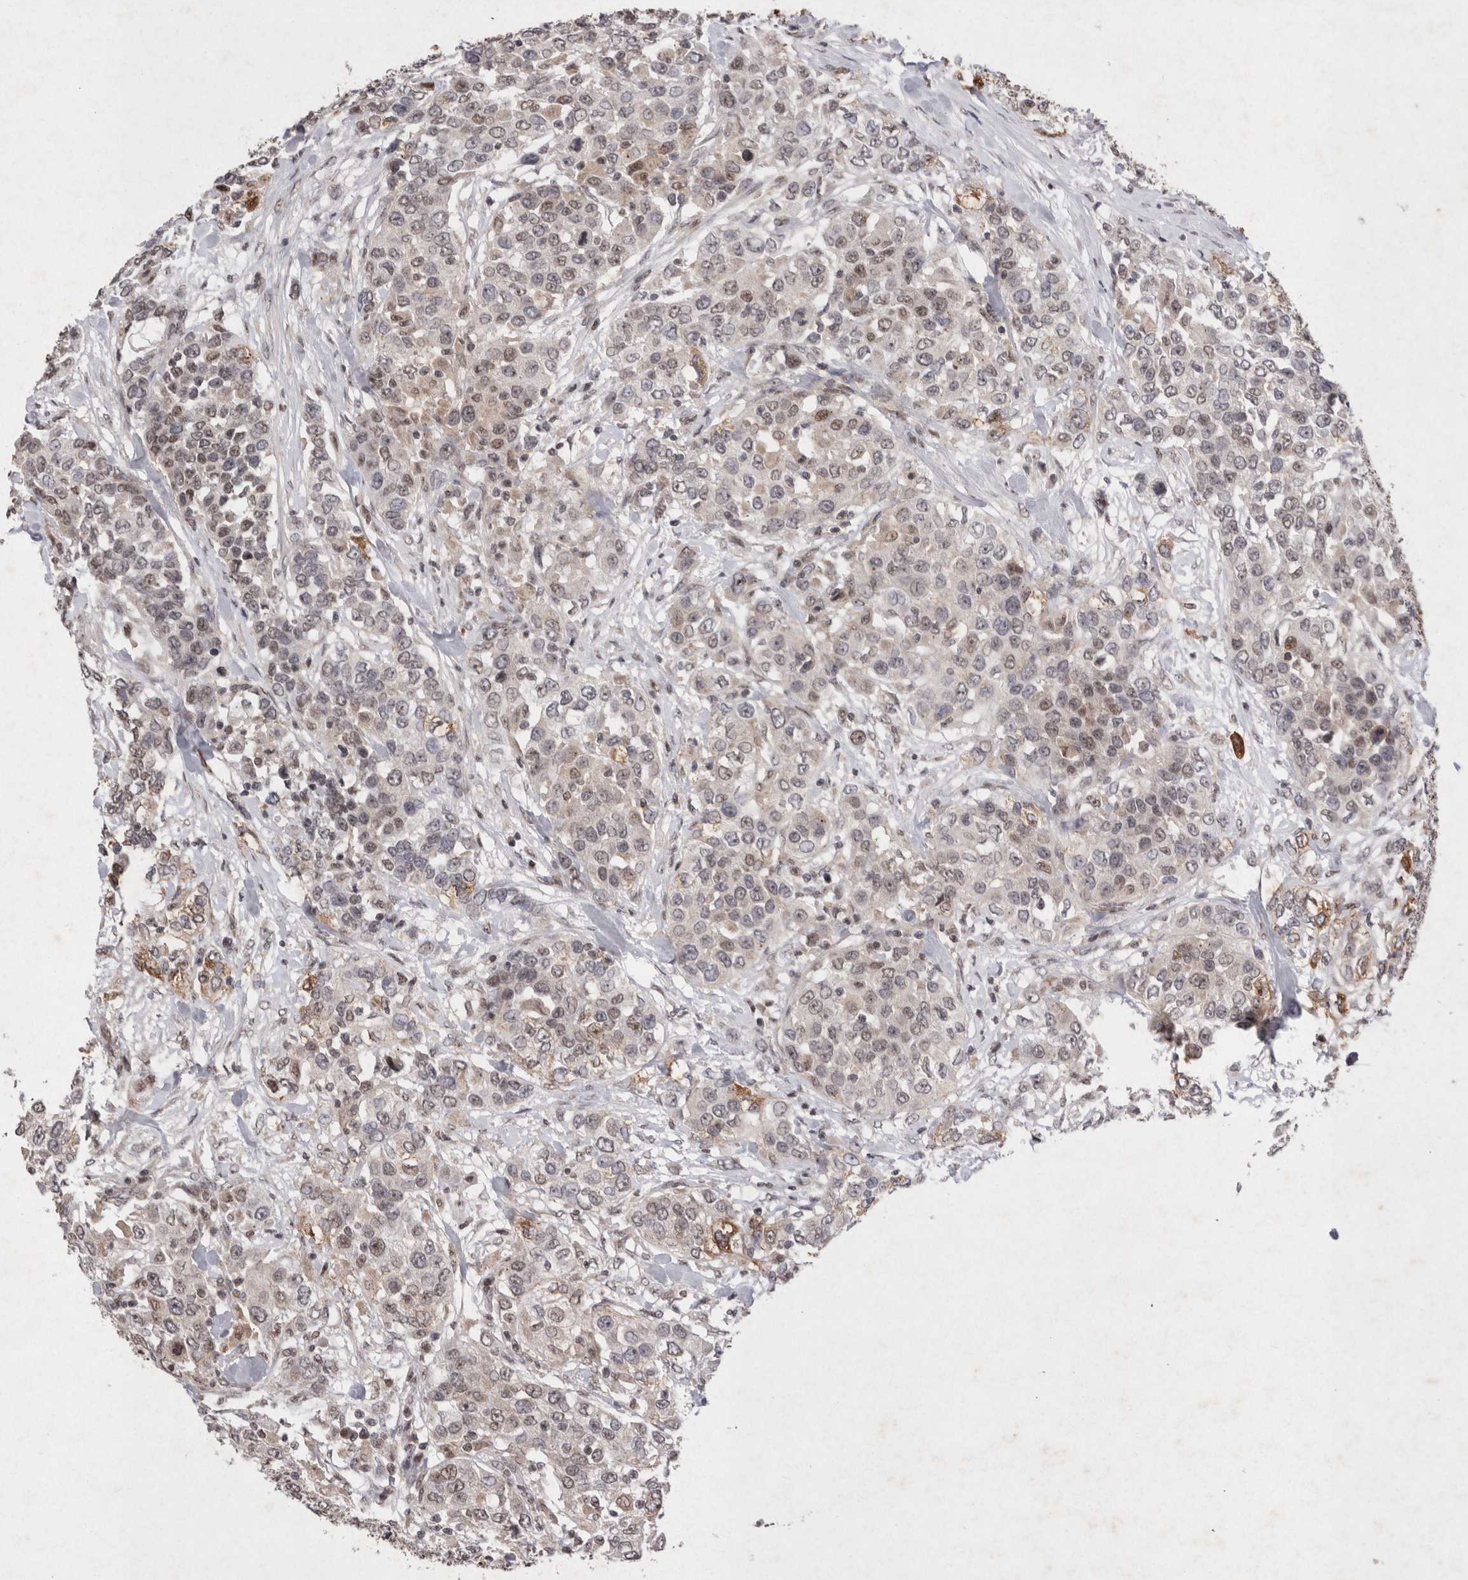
{"staining": {"intensity": "weak", "quantity": "25%-75%", "location": "nuclear"}, "tissue": "urothelial cancer", "cell_type": "Tumor cells", "image_type": "cancer", "snomed": [{"axis": "morphology", "description": "Urothelial carcinoma, High grade"}, {"axis": "topography", "description": "Urinary bladder"}], "caption": "A histopathology image of human urothelial cancer stained for a protein displays weak nuclear brown staining in tumor cells. Immunohistochemistry (ihc) stains the protein in brown and the nuclei are stained blue.", "gene": "STK11", "patient": {"sex": "female", "age": 80}}